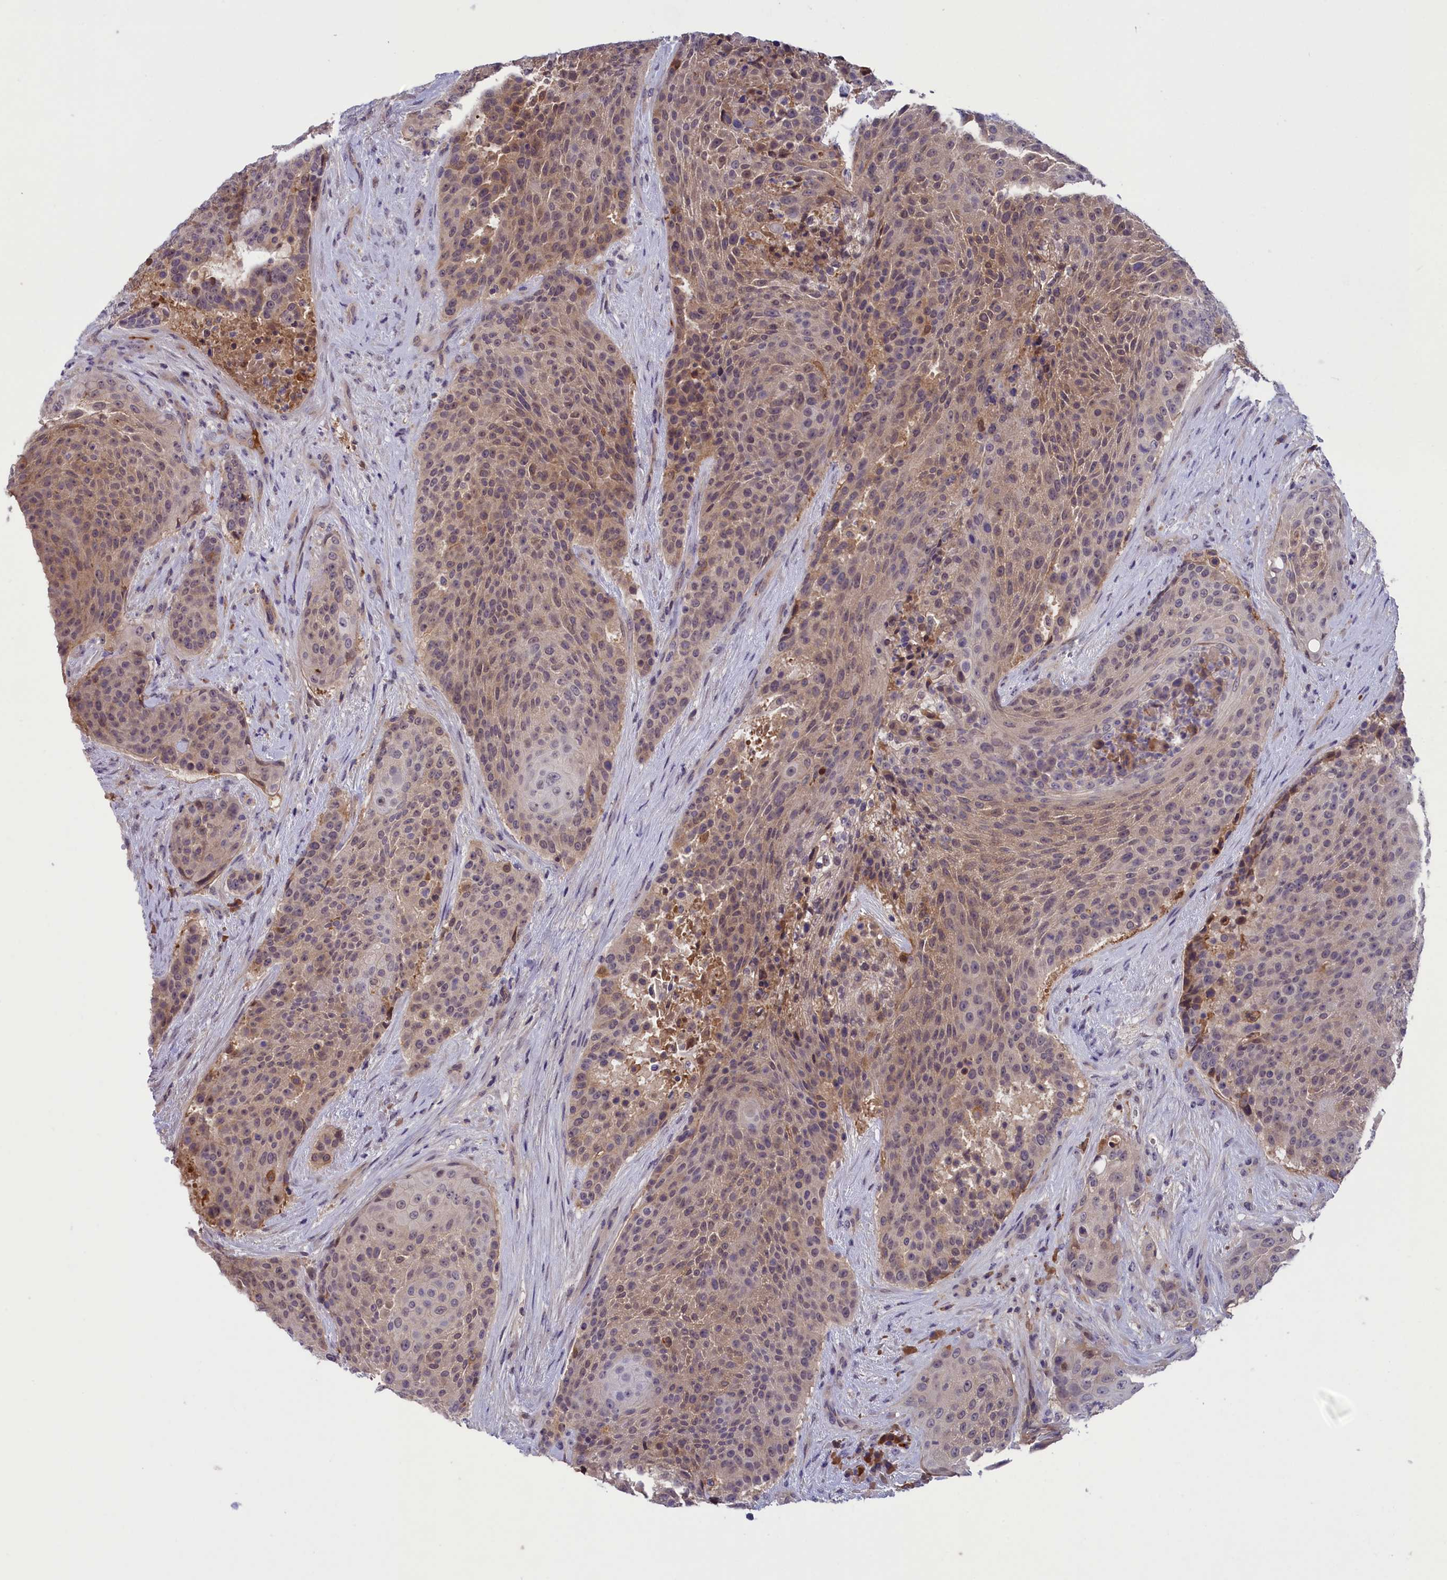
{"staining": {"intensity": "weak", "quantity": "25%-75%", "location": "cytoplasmic/membranous"}, "tissue": "urothelial cancer", "cell_type": "Tumor cells", "image_type": "cancer", "snomed": [{"axis": "morphology", "description": "Urothelial carcinoma, High grade"}, {"axis": "topography", "description": "Urinary bladder"}], "caption": "High-grade urothelial carcinoma was stained to show a protein in brown. There is low levels of weak cytoplasmic/membranous positivity in about 25%-75% of tumor cells.", "gene": "STYX", "patient": {"sex": "female", "age": 63}}